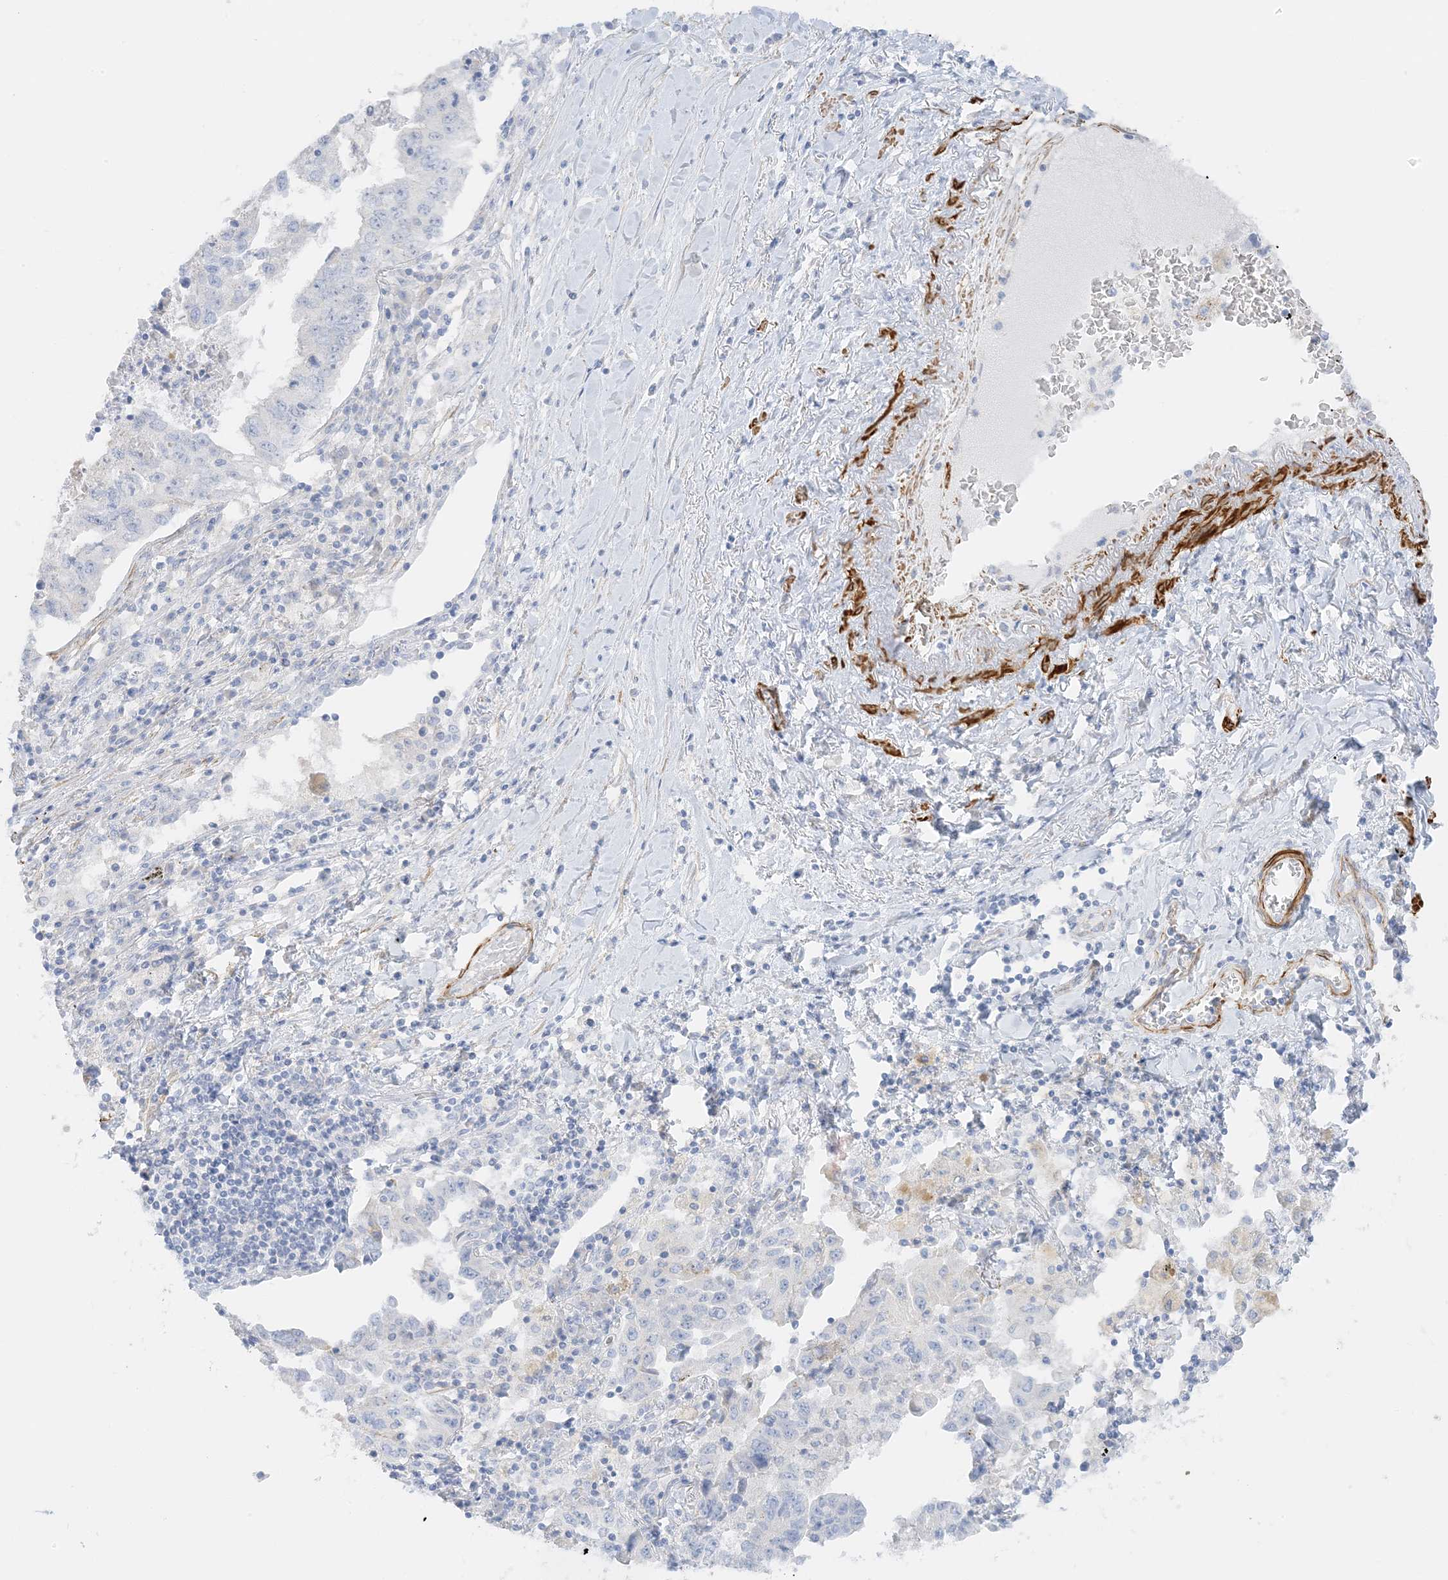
{"staining": {"intensity": "negative", "quantity": "none", "location": "none"}, "tissue": "lung cancer", "cell_type": "Tumor cells", "image_type": "cancer", "snomed": [{"axis": "morphology", "description": "Adenocarcinoma, NOS"}, {"axis": "topography", "description": "Lung"}], "caption": "The histopathology image shows no staining of tumor cells in lung adenocarcinoma. (Stains: DAB (3,3'-diaminobenzidine) IHC with hematoxylin counter stain, Microscopy: brightfield microscopy at high magnification).", "gene": "SLC22A13", "patient": {"sex": "female", "age": 51}}